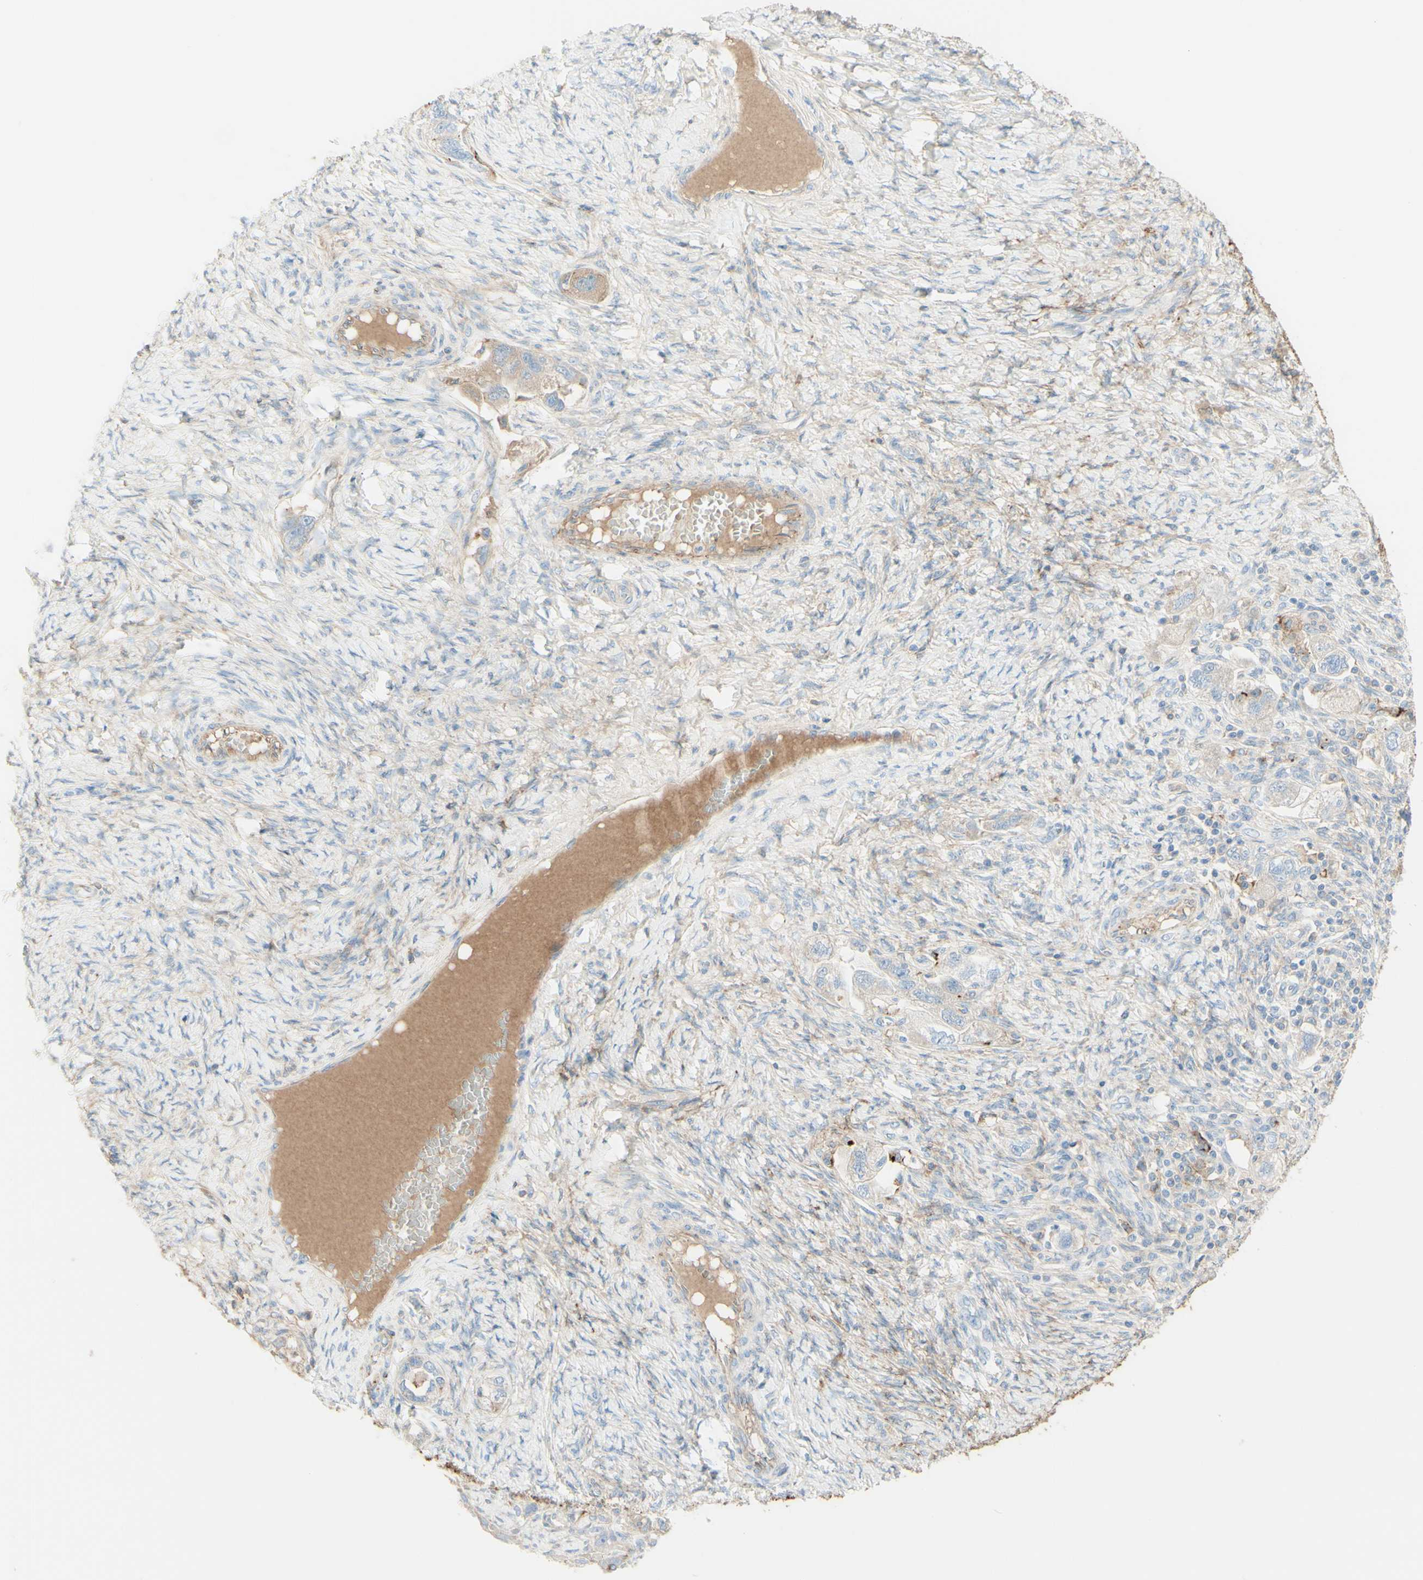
{"staining": {"intensity": "weak", "quantity": "25%-75%", "location": "cytoplasmic/membranous"}, "tissue": "ovarian cancer", "cell_type": "Tumor cells", "image_type": "cancer", "snomed": [{"axis": "morphology", "description": "Carcinoma, NOS"}, {"axis": "morphology", "description": "Cystadenocarcinoma, serous, NOS"}, {"axis": "topography", "description": "Ovary"}], "caption": "High-magnification brightfield microscopy of serous cystadenocarcinoma (ovarian) stained with DAB (3,3'-diaminobenzidine) (brown) and counterstained with hematoxylin (blue). tumor cells exhibit weak cytoplasmic/membranous positivity is identified in about25%-75% of cells.", "gene": "ALCAM", "patient": {"sex": "female", "age": 69}}